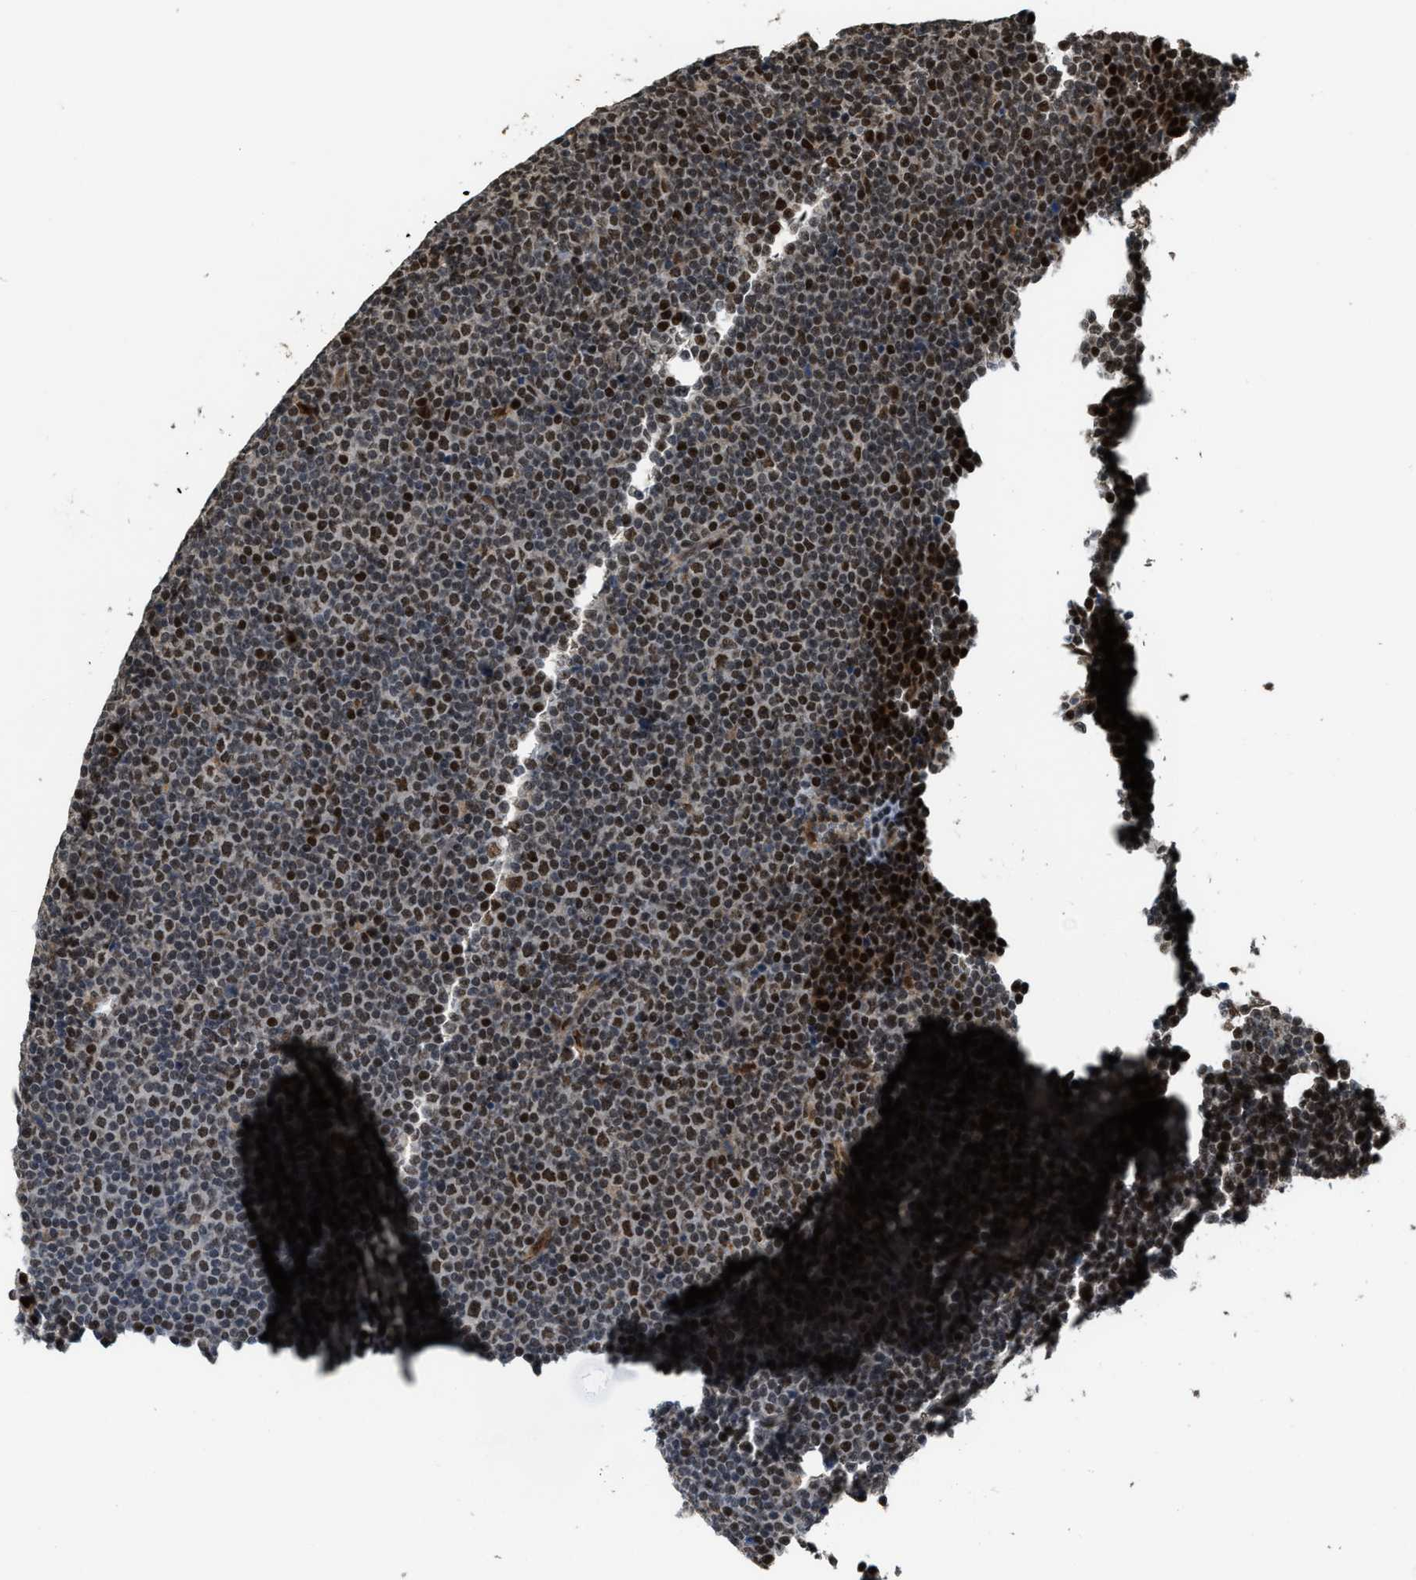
{"staining": {"intensity": "moderate", "quantity": ">75%", "location": "nuclear"}, "tissue": "lymphoma", "cell_type": "Tumor cells", "image_type": "cancer", "snomed": [{"axis": "morphology", "description": "Malignant lymphoma, non-Hodgkin's type, Low grade"}, {"axis": "topography", "description": "Lymph node"}], "caption": "Lymphoma stained with a brown dye reveals moderate nuclear positive expression in about >75% of tumor cells.", "gene": "SERTAD2", "patient": {"sex": "female", "age": 67}}